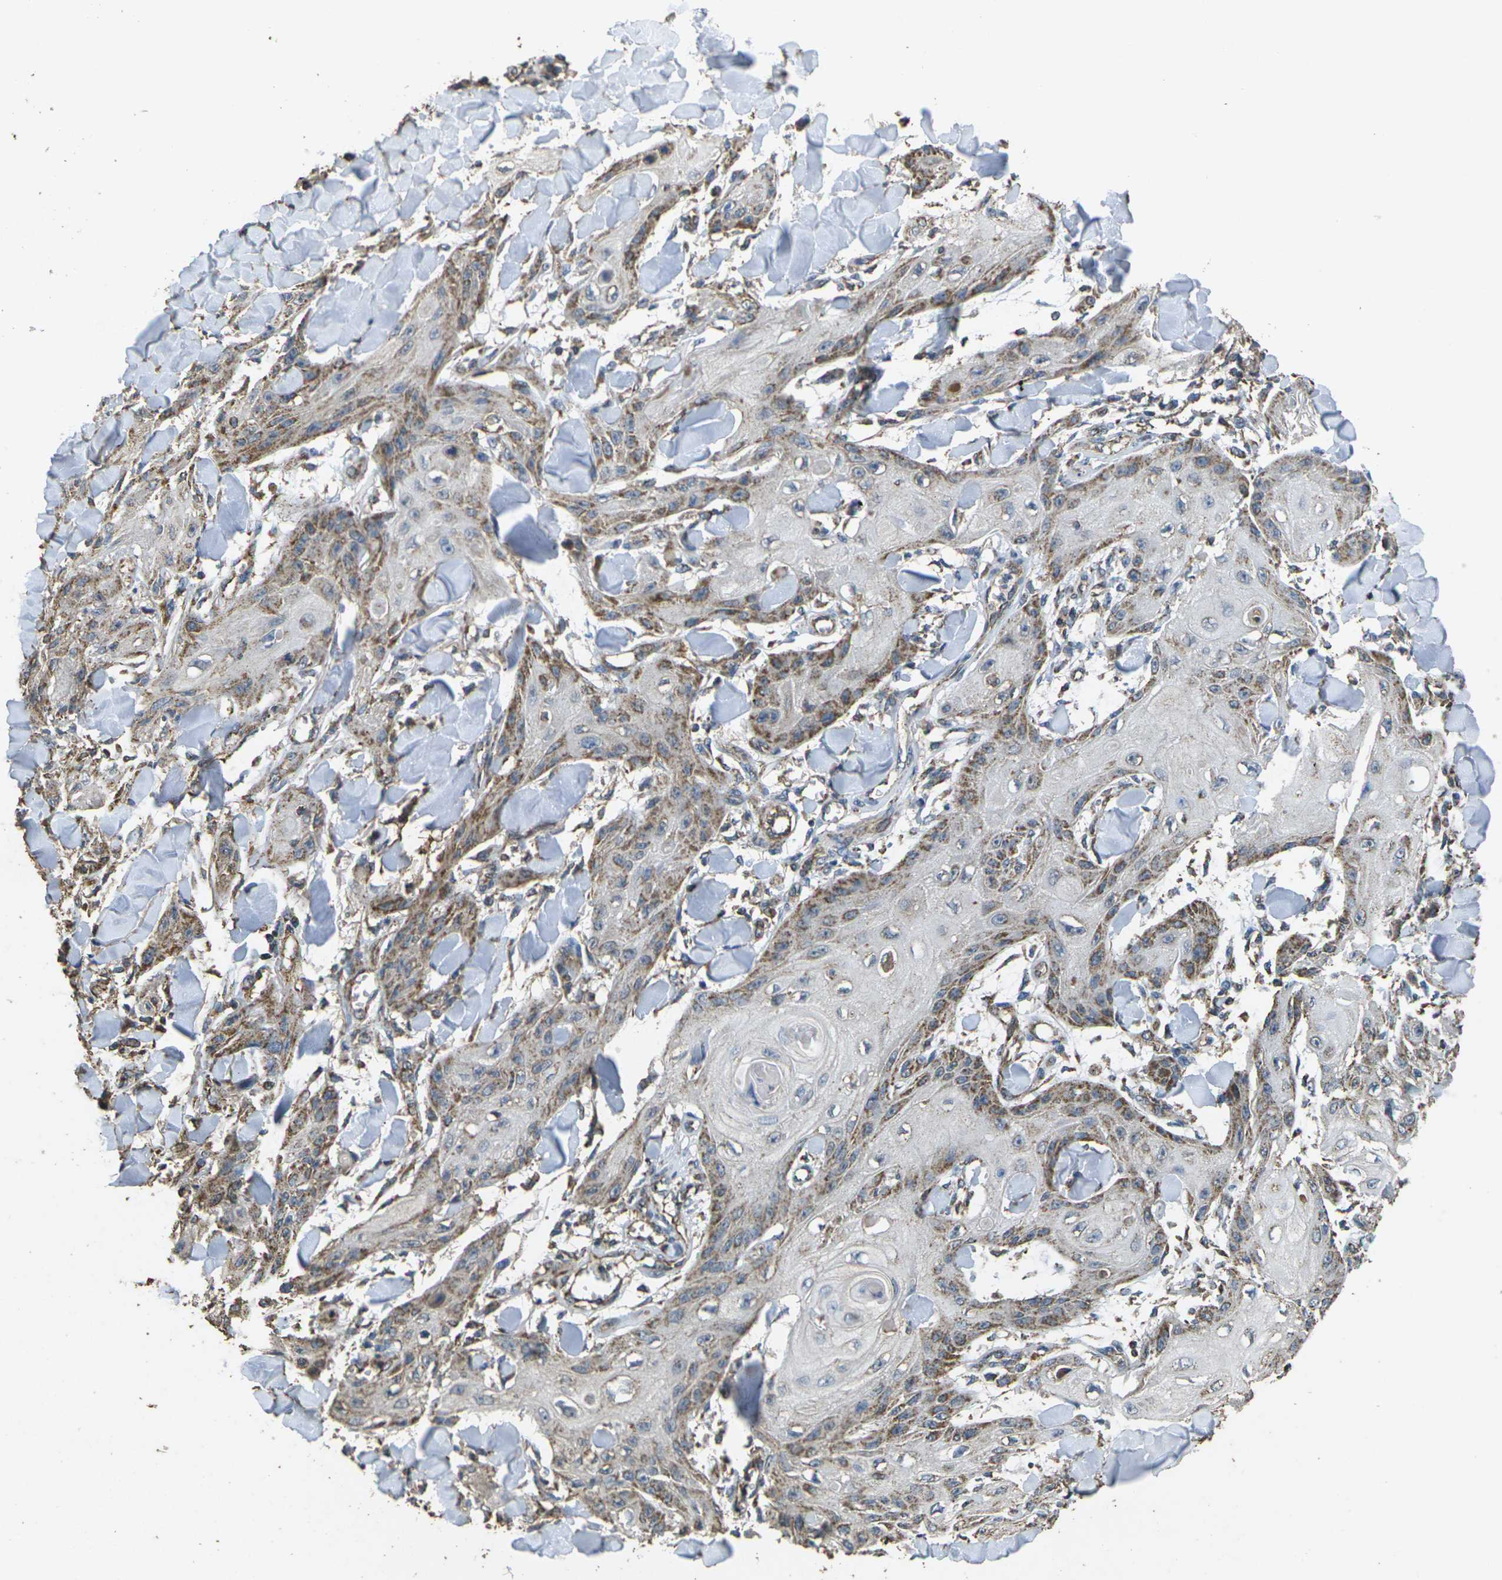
{"staining": {"intensity": "moderate", "quantity": "25%-75%", "location": "cytoplasmic/membranous"}, "tissue": "skin cancer", "cell_type": "Tumor cells", "image_type": "cancer", "snomed": [{"axis": "morphology", "description": "Squamous cell carcinoma, NOS"}, {"axis": "topography", "description": "Skin"}], "caption": "Immunohistochemical staining of skin cancer (squamous cell carcinoma) shows moderate cytoplasmic/membranous protein expression in approximately 25%-75% of tumor cells. (IHC, brightfield microscopy, high magnification).", "gene": "MAPK11", "patient": {"sex": "male", "age": 74}}